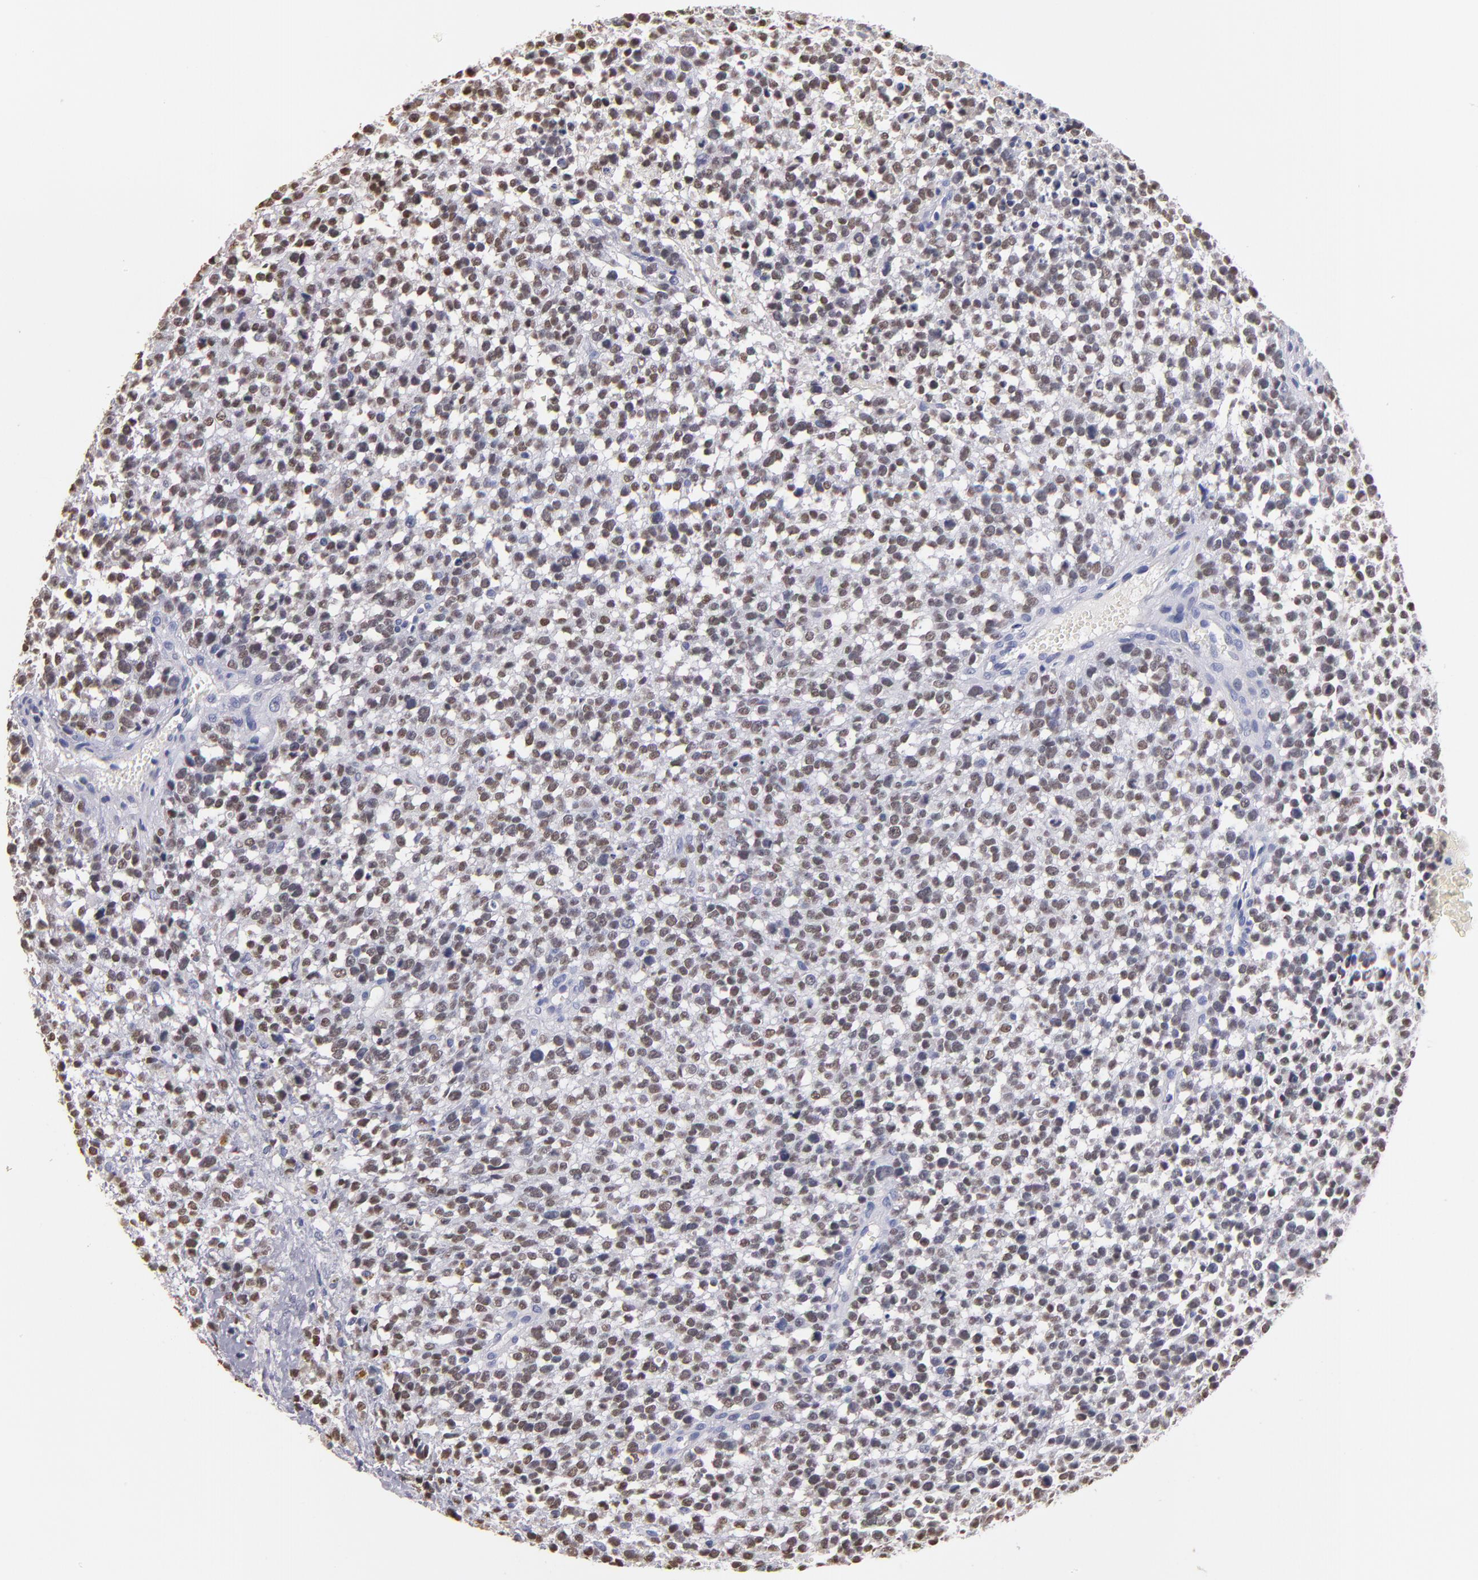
{"staining": {"intensity": "moderate", "quantity": ">75%", "location": "nuclear"}, "tissue": "glioma", "cell_type": "Tumor cells", "image_type": "cancer", "snomed": [{"axis": "morphology", "description": "Glioma, malignant, High grade"}, {"axis": "topography", "description": "Brain"}], "caption": "An image showing moderate nuclear expression in about >75% of tumor cells in glioma, as visualized by brown immunohistochemical staining.", "gene": "SOX10", "patient": {"sex": "male", "age": 66}}